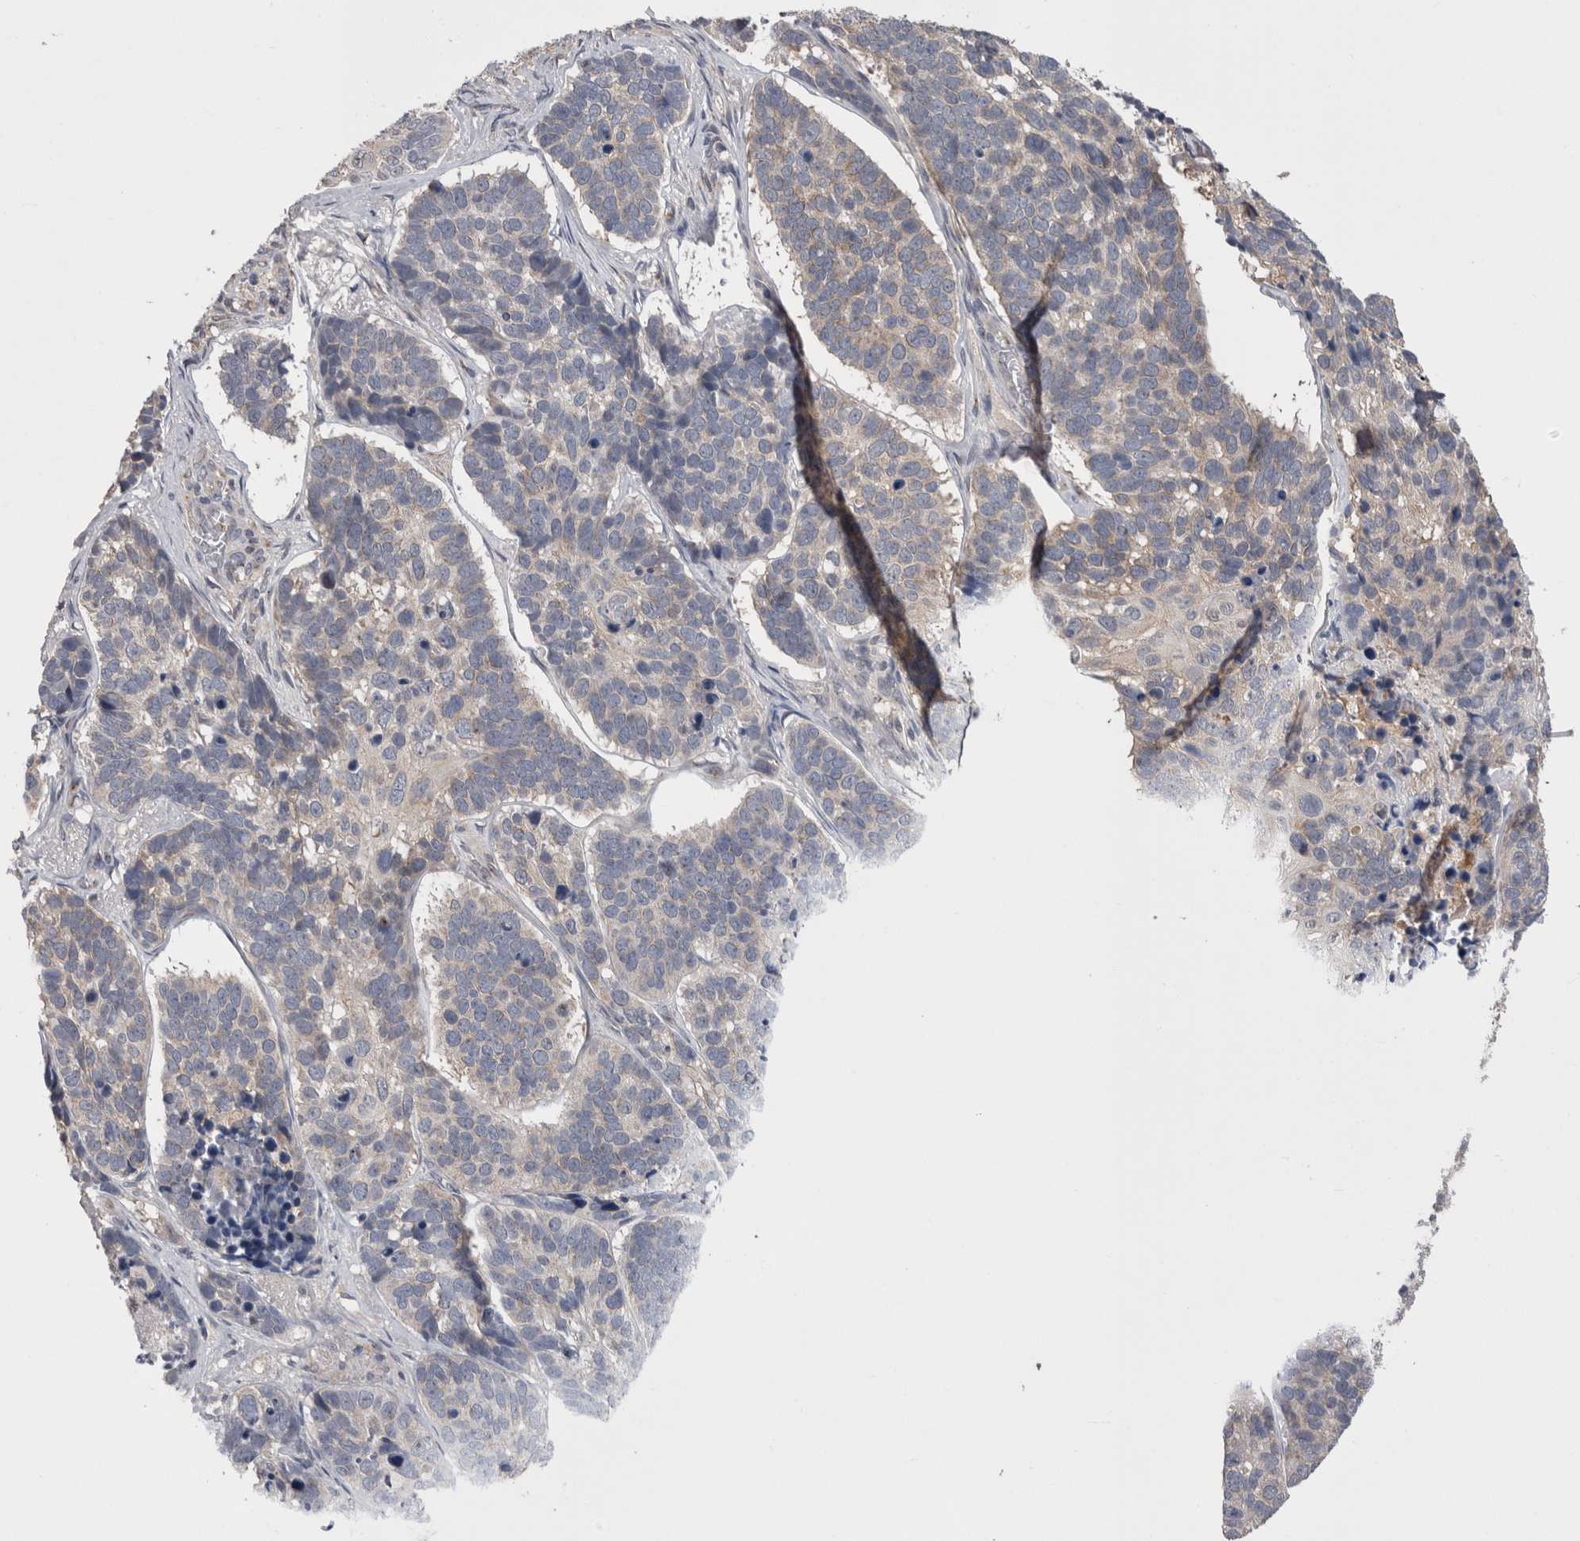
{"staining": {"intensity": "weak", "quantity": "25%-75%", "location": "cytoplasmic/membranous"}, "tissue": "skin cancer", "cell_type": "Tumor cells", "image_type": "cancer", "snomed": [{"axis": "morphology", "description": "Basal cell carcinoma"}, {"axis": "topography", "description": "Skin"}], "caption": "Skin basal cell carcinoma stained with a protein marker demonstrates weak staining in tumor cells.", "gene": "DCTN6", "patient": {"sex": "male", "age": 62}}